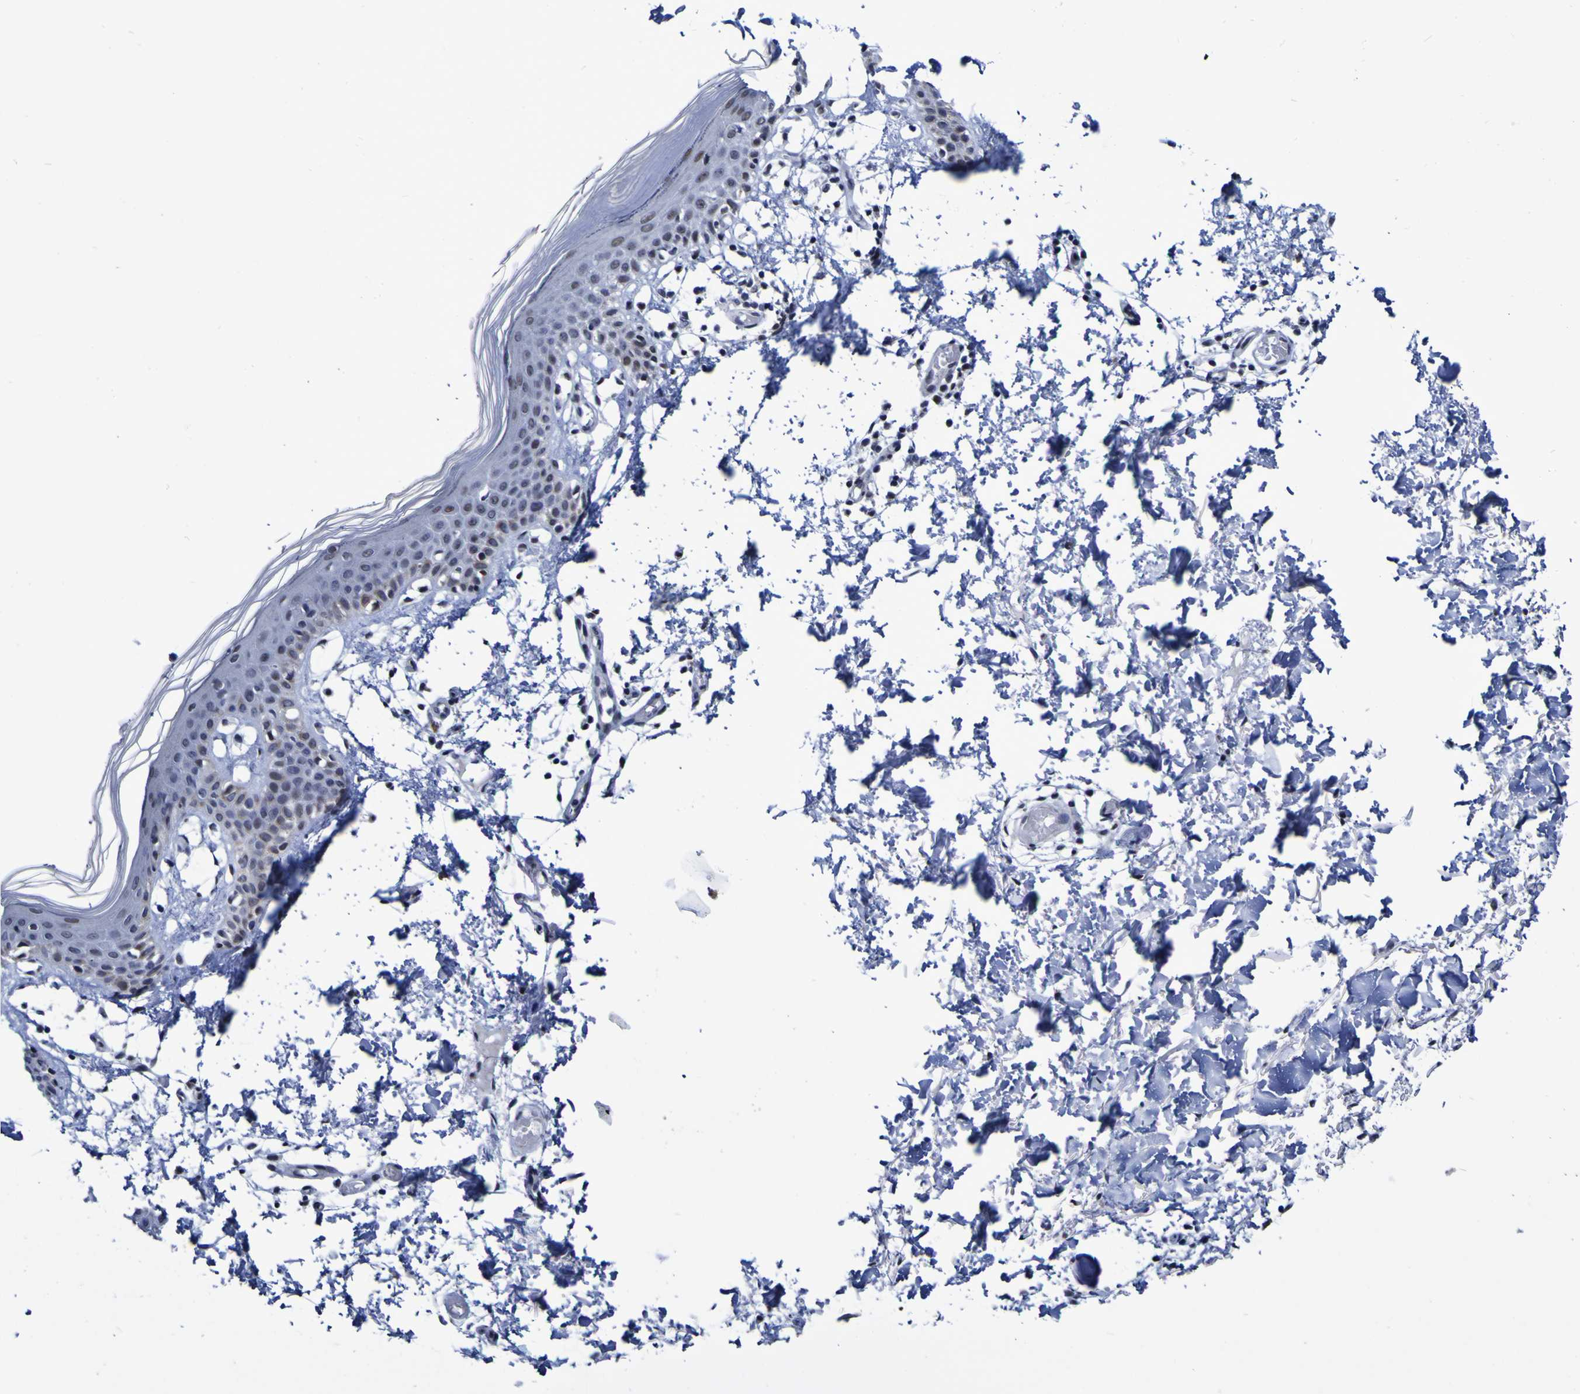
{"staining": {"intensity": "negative", "quantity": "none", "location": "none"}, "tissue": "skin", "cell_type": "Fibroblasts", "image_type": "normal", "snomed": [{"axis": "morphology", "description": "Normal tissue, NOS"}, {"axis": "topography", "description": "Skin"}], "caption": "IHC micrograph of normal skin: skin stained with DAB (3,3'-diaminobenzidine) demonstrates no significant protein staining in fibroblasts. (DAB IHC, high magnification).", "gene": "MBD3", "patient": {"sex": "male", "age": 53}}